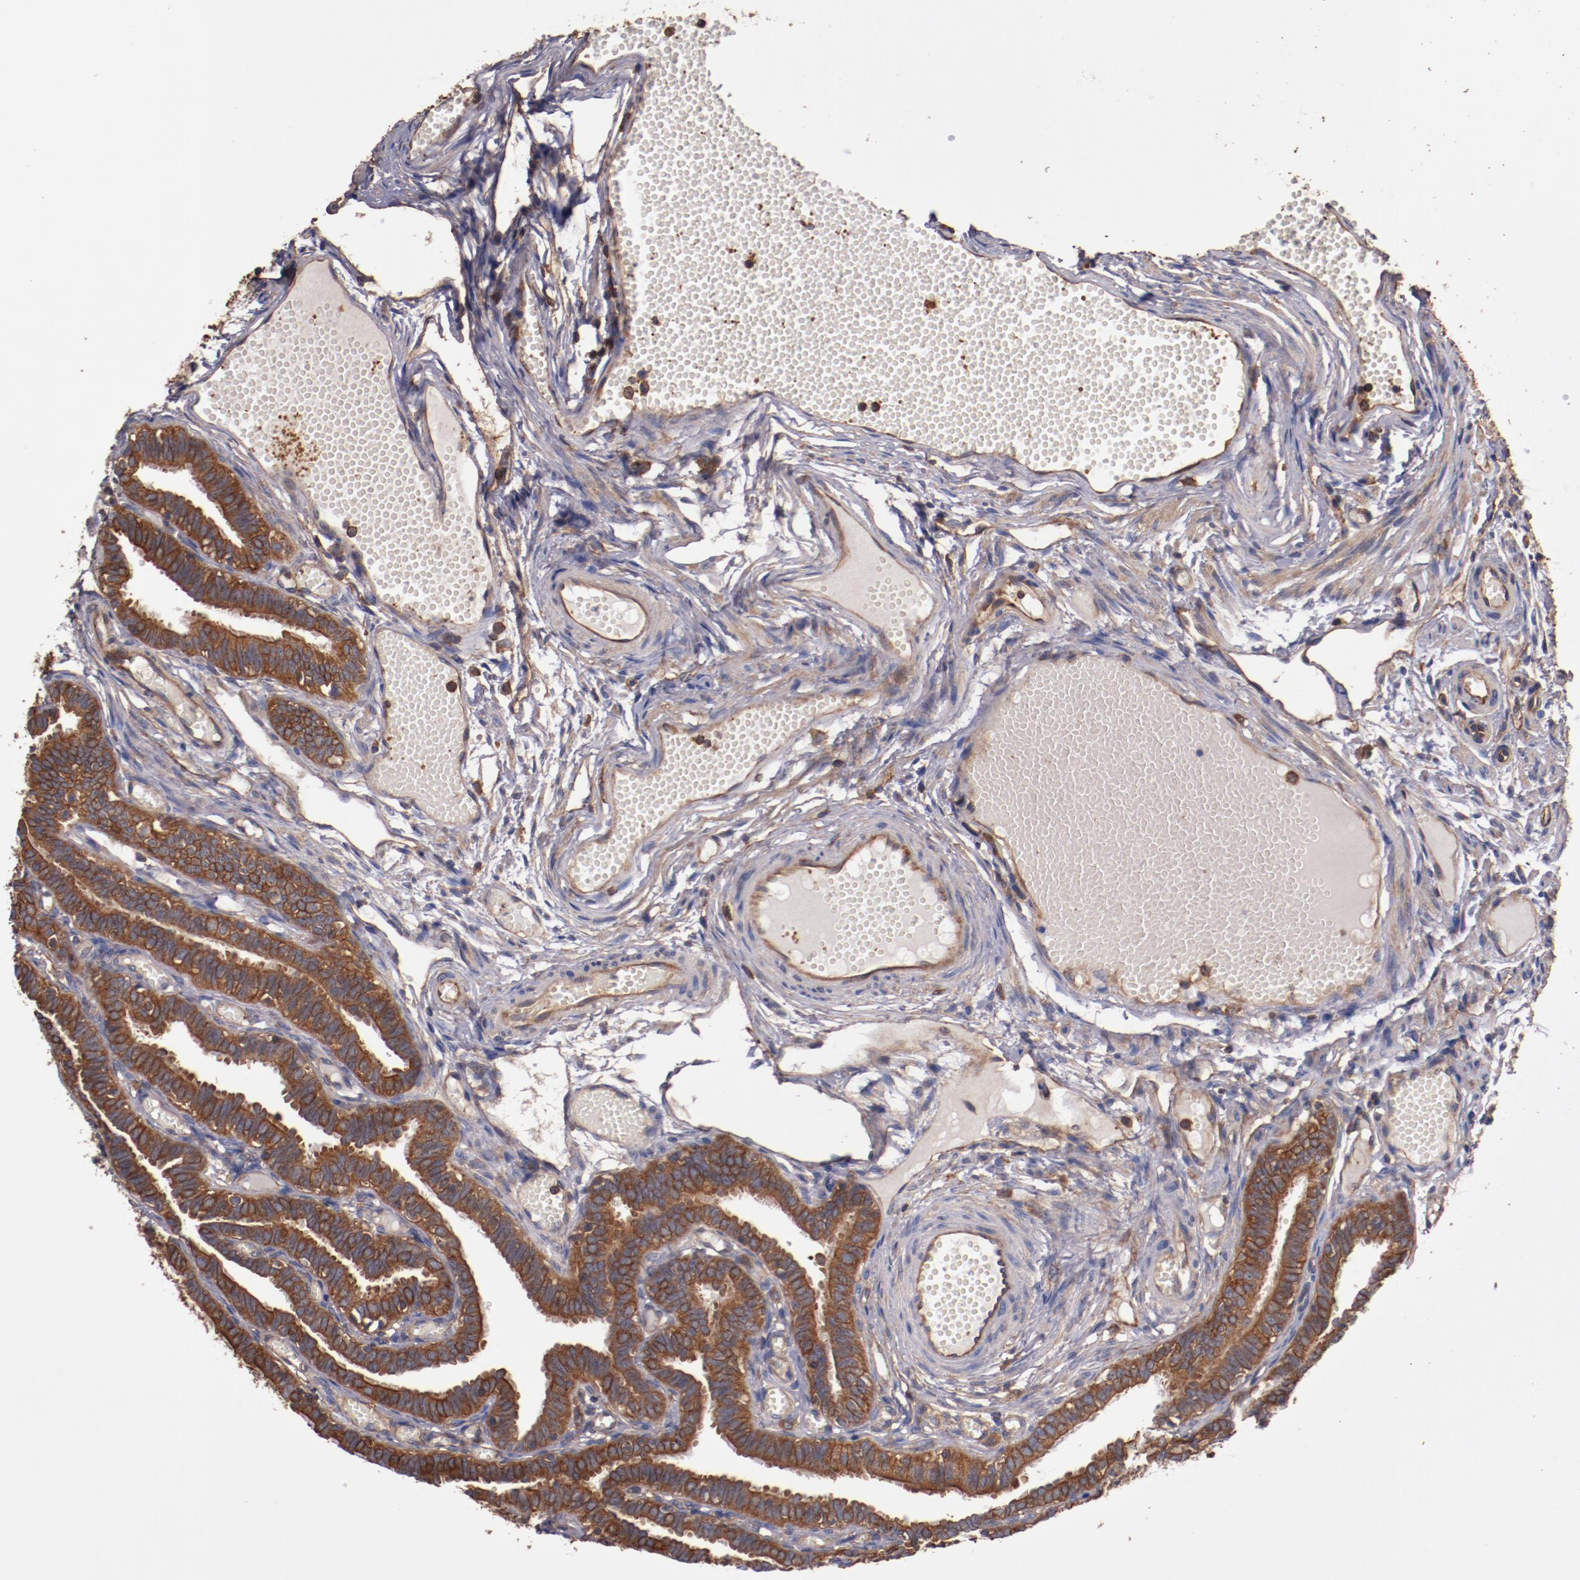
{"staining": {"intensity": "strong", "quantity": ">75%", "location": "cytoplasmic/membranous"}, "tissue": "fallopian tube", "cell_type": "Glandular cells", "image_type": "normal", "snomed": [{"axis": "morphology", "description": "Normal tissue, NOS"}, {"axis": "topography", "description": "Fallopian tube"}], "caption": "Brown immunohistochemical staining in unremarkable fallopian tube reveals strong cytoplasmic/membranous positivity in approximately >75% of glandular cells.", "gene": "TMOD3", "patient": {"sex": "female", "age": 29}}